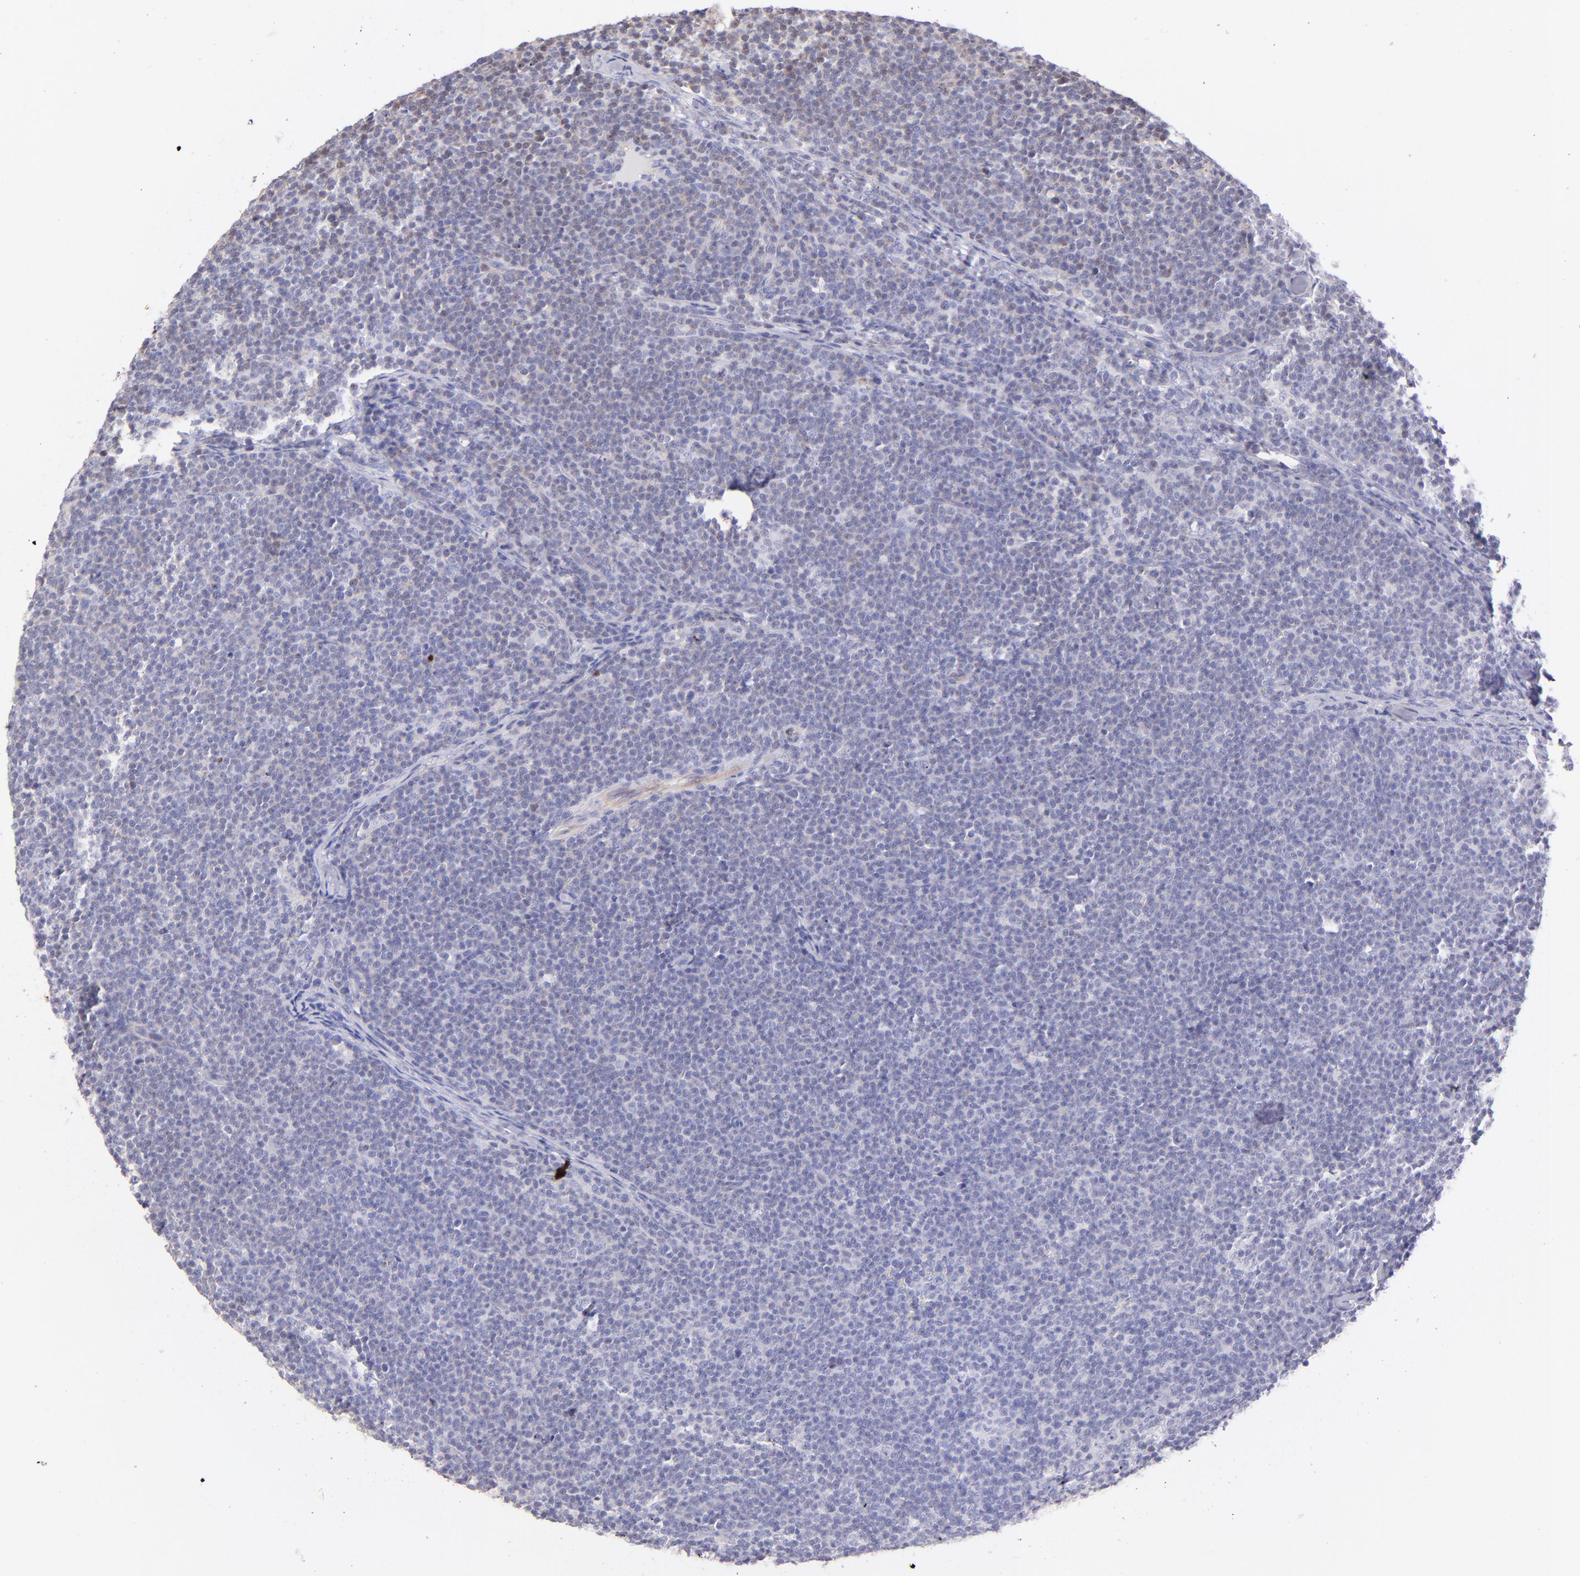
{"staining": {"intensity": "negative", "quantity": "none", "location": "none"}, "tissue": "lymphoma", "cell_type": "Tumor cells", "image_type": "cancer", "snomed": [{"axis": "morphology", "description": "Malignant lymphoma, non-Hodgkin's type, High grade"}, {"axis": "topography", "description": "Lymph node"}], "caption": "There is no significant positivity in tumor cells of malignant lymphoma, non-Hodgkin's type (high-grade).", "gene": "SH2D4A", "patient": {"sex": "female", "age": 58}}